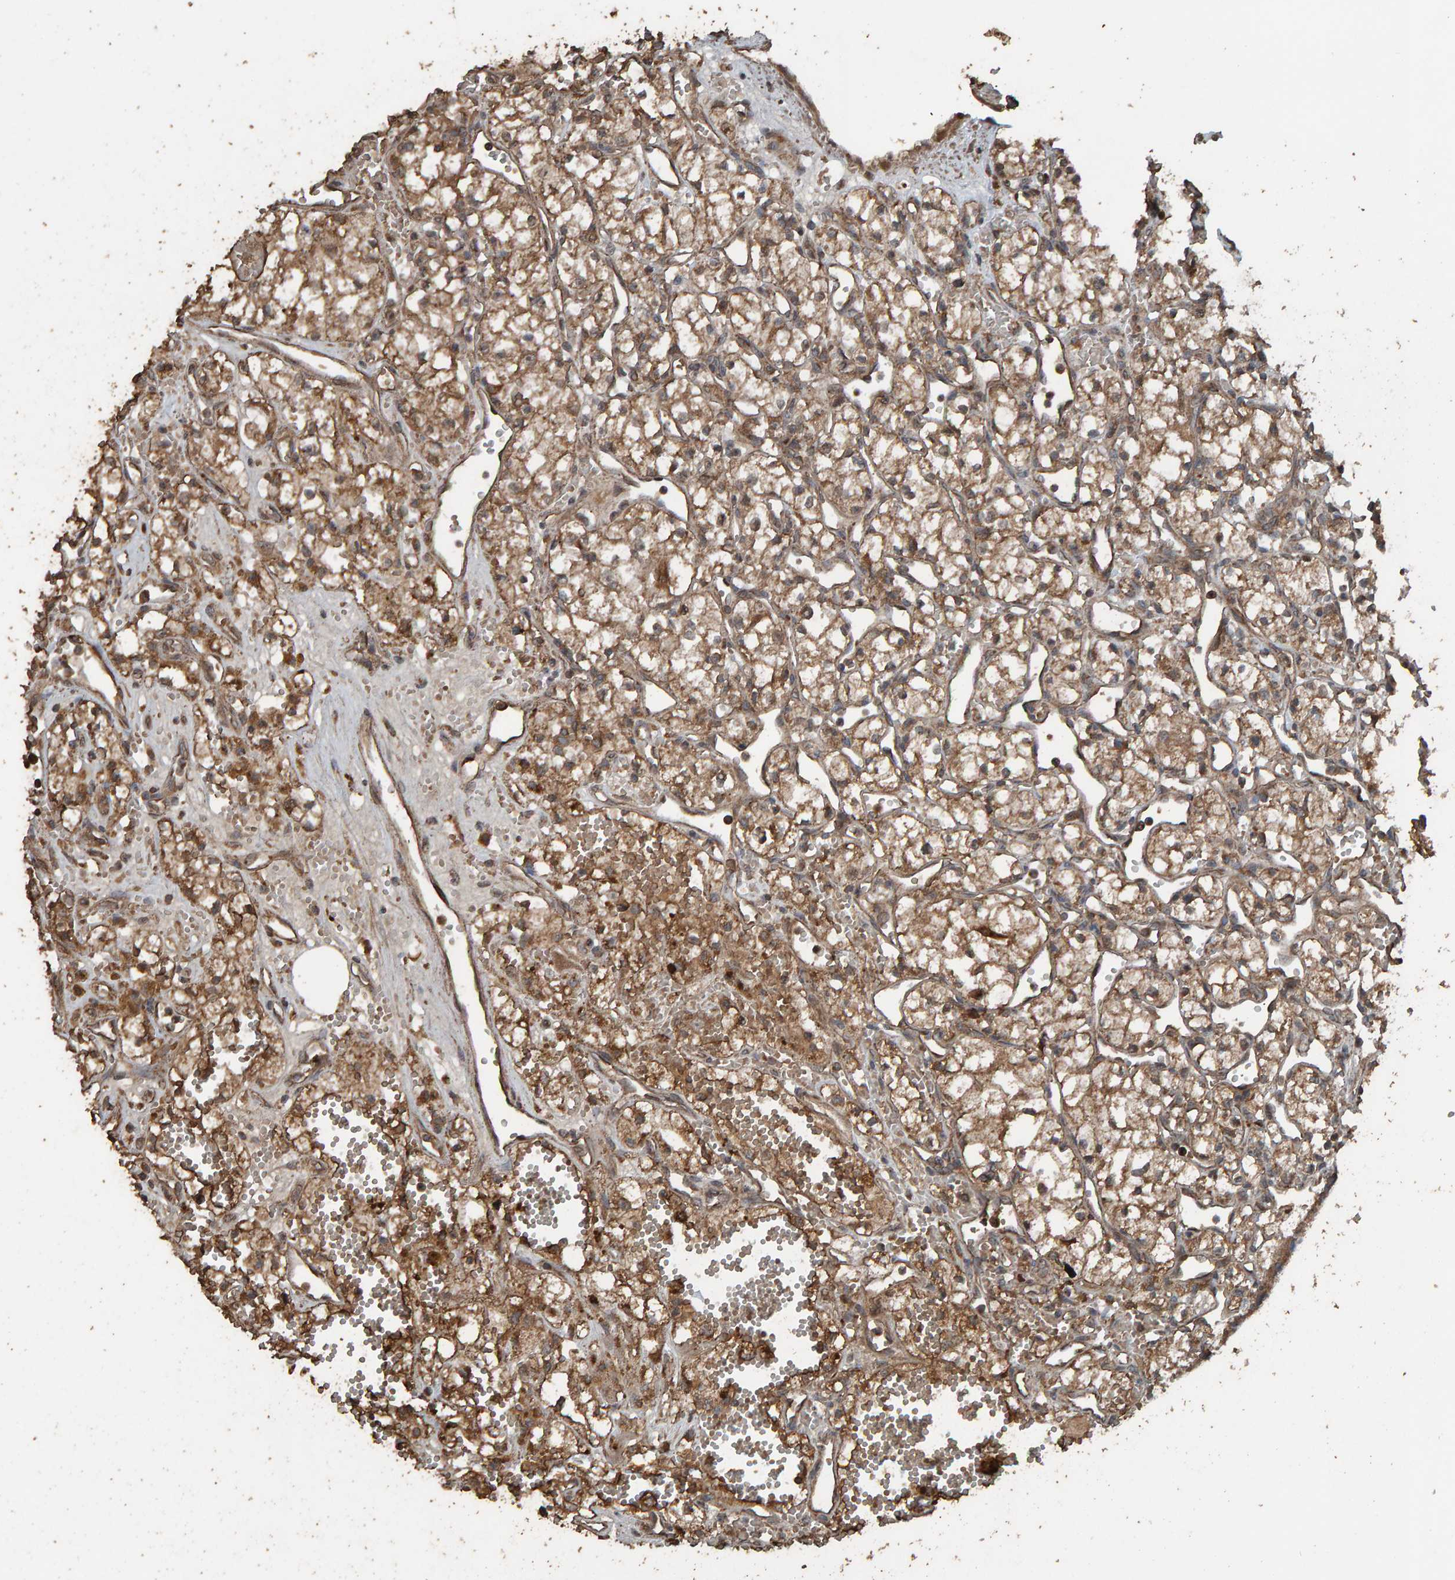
{"staining": {"intensity": "strong", "quantity": ">75%", "location": "cytoplasmic/membranous"}, "tissue": "renal cancer", "cell_type": "Tumor cells", "image_type": "cancer", "snomed": [{"axis": "morphology", "description": "Adenocarcinoma, NOS"}, {"axis": "topography", "description": "Kidney"}], "caption": "Immunohistochemistry (IHC) (DAB) staining of human renal cancer reveals strong cytoplasmic/membranous protein expression in about >75% of tumor cells.", "gene": "DUS1L", "patient": {"sex": "male", "age": 59}}